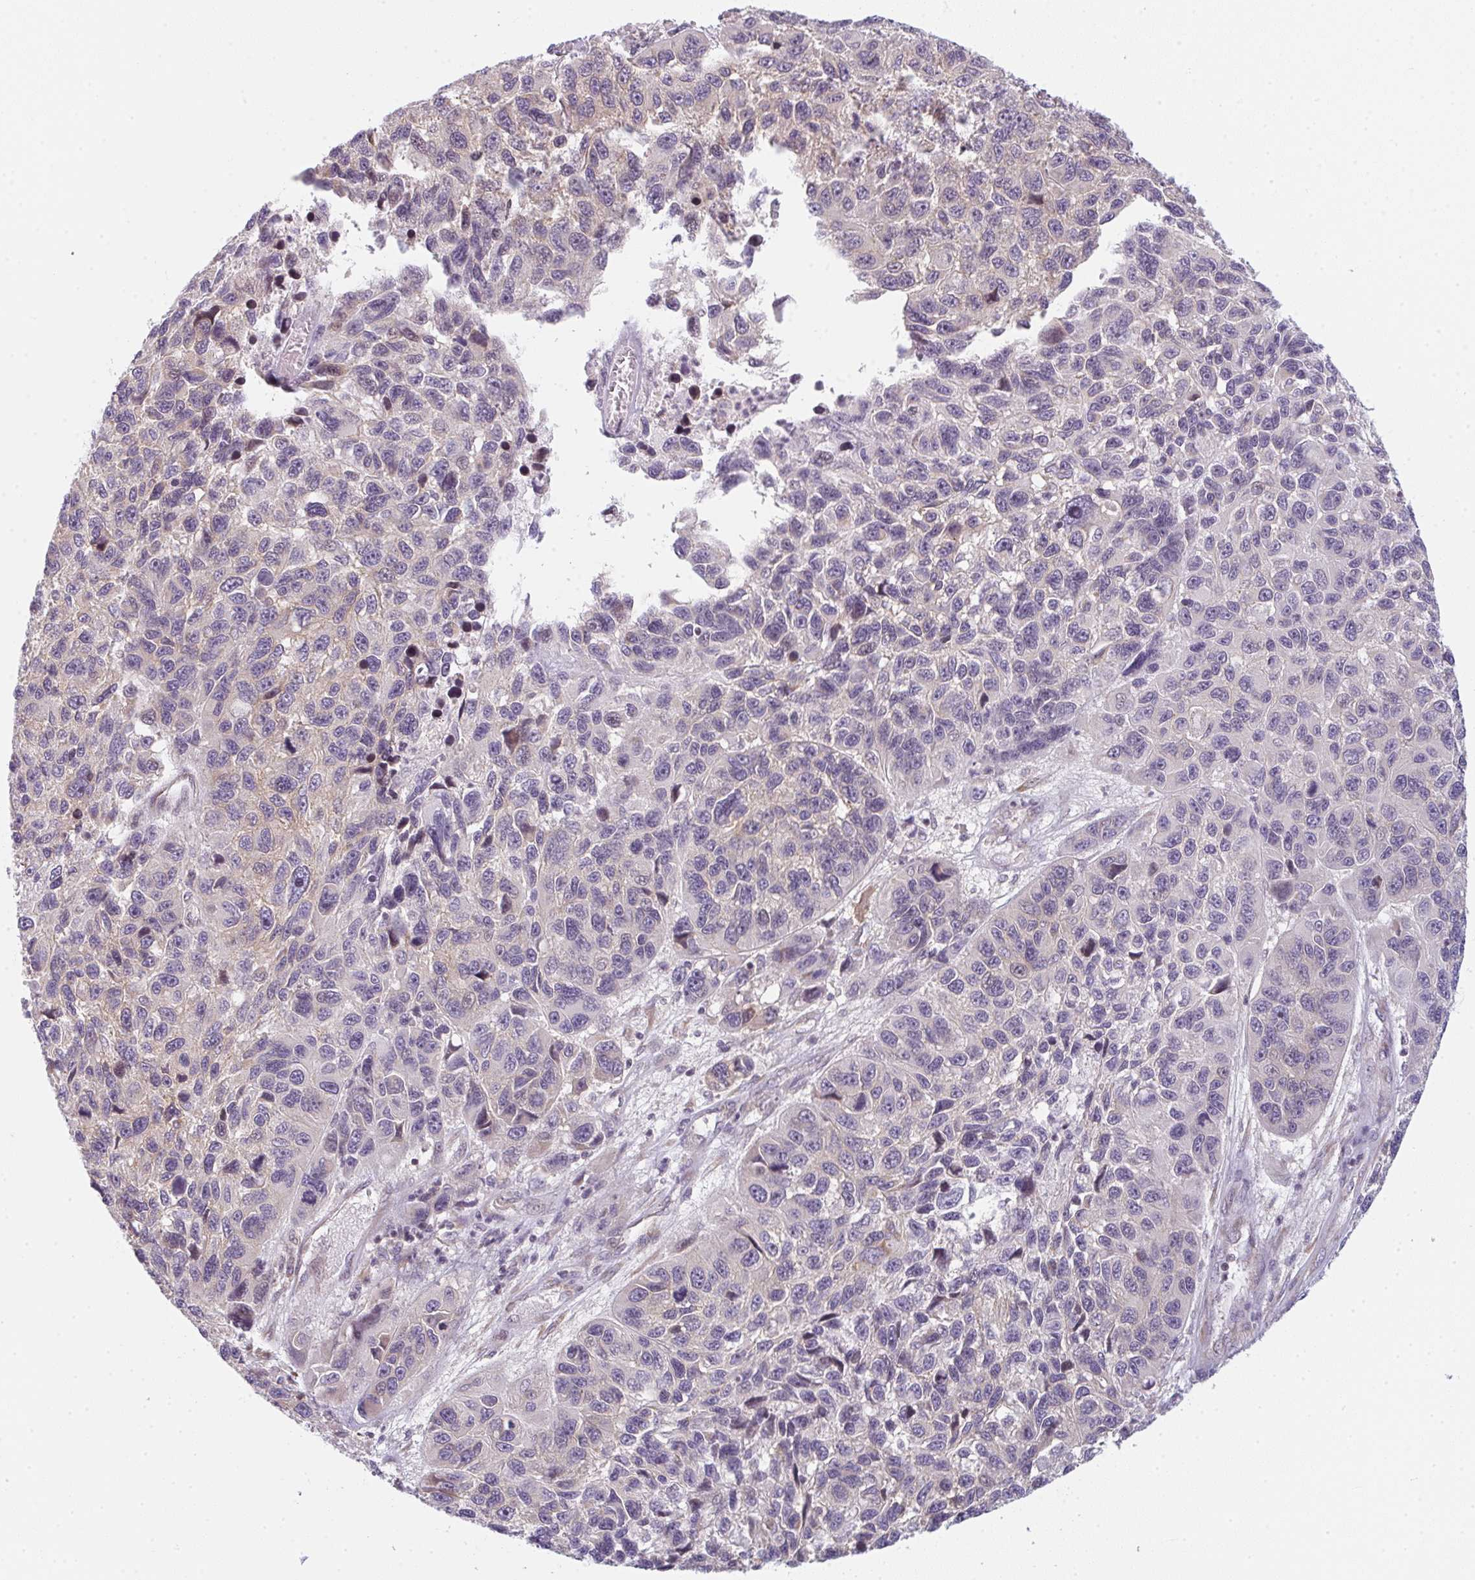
{"staining": {"intensity": "weak", "quantity": "<25%", "location": "cytoplasmic/membranous"}, "tissue": "melanoma", "cell_type": "Tumor cells", "image_type": "cancer", "snomed": [{"axis": "morphology", "description": "Malignant melanoma, NOS"}, {"axis": "topography", "description": "Skin"}], "caption": "DAB (3,3'-diaminobenzidine) immunohistochemical staining of human melanoma exhibits no significant expression in tumor cells.", "gene": "TMEM237", "patient": {"sex": "male", "age": 53}}